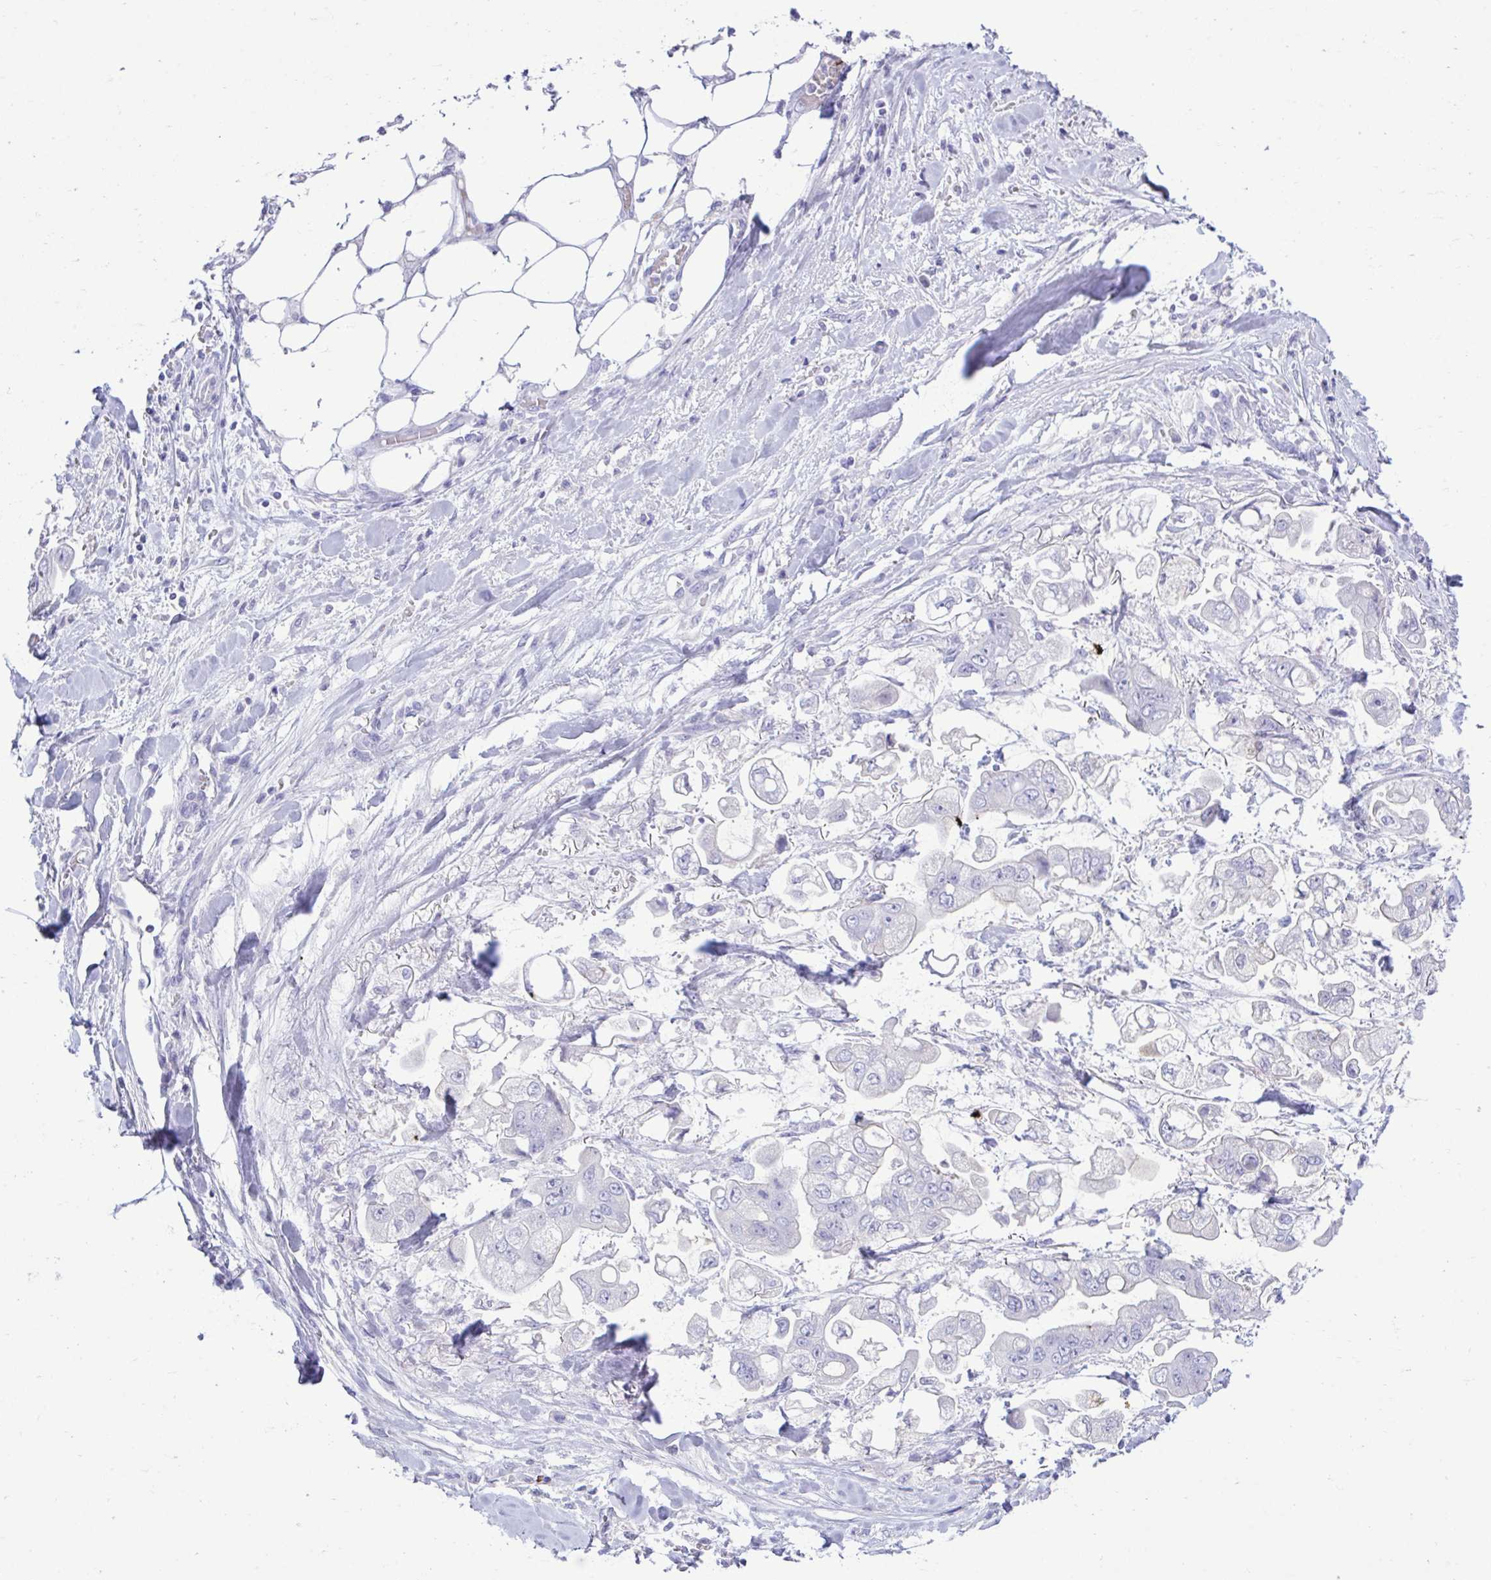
{"staining": {"intensity": "negative", "quantity": "none", "location": "none"}, "tissue": "stomach cancer", "cell_type": "Tumor cells", "image_type": "cancer", "snomed": [{"axis": "morphology", "description": "Adenocarcinoma, NOS"}, {"axis": "topography", "description": "Stomach"}], "caption": "Tumor cells are negative for protein expression in human stomach cancer.", "gene": "PLEKHH1", "patient": {"sex": "male", "age": 62}}